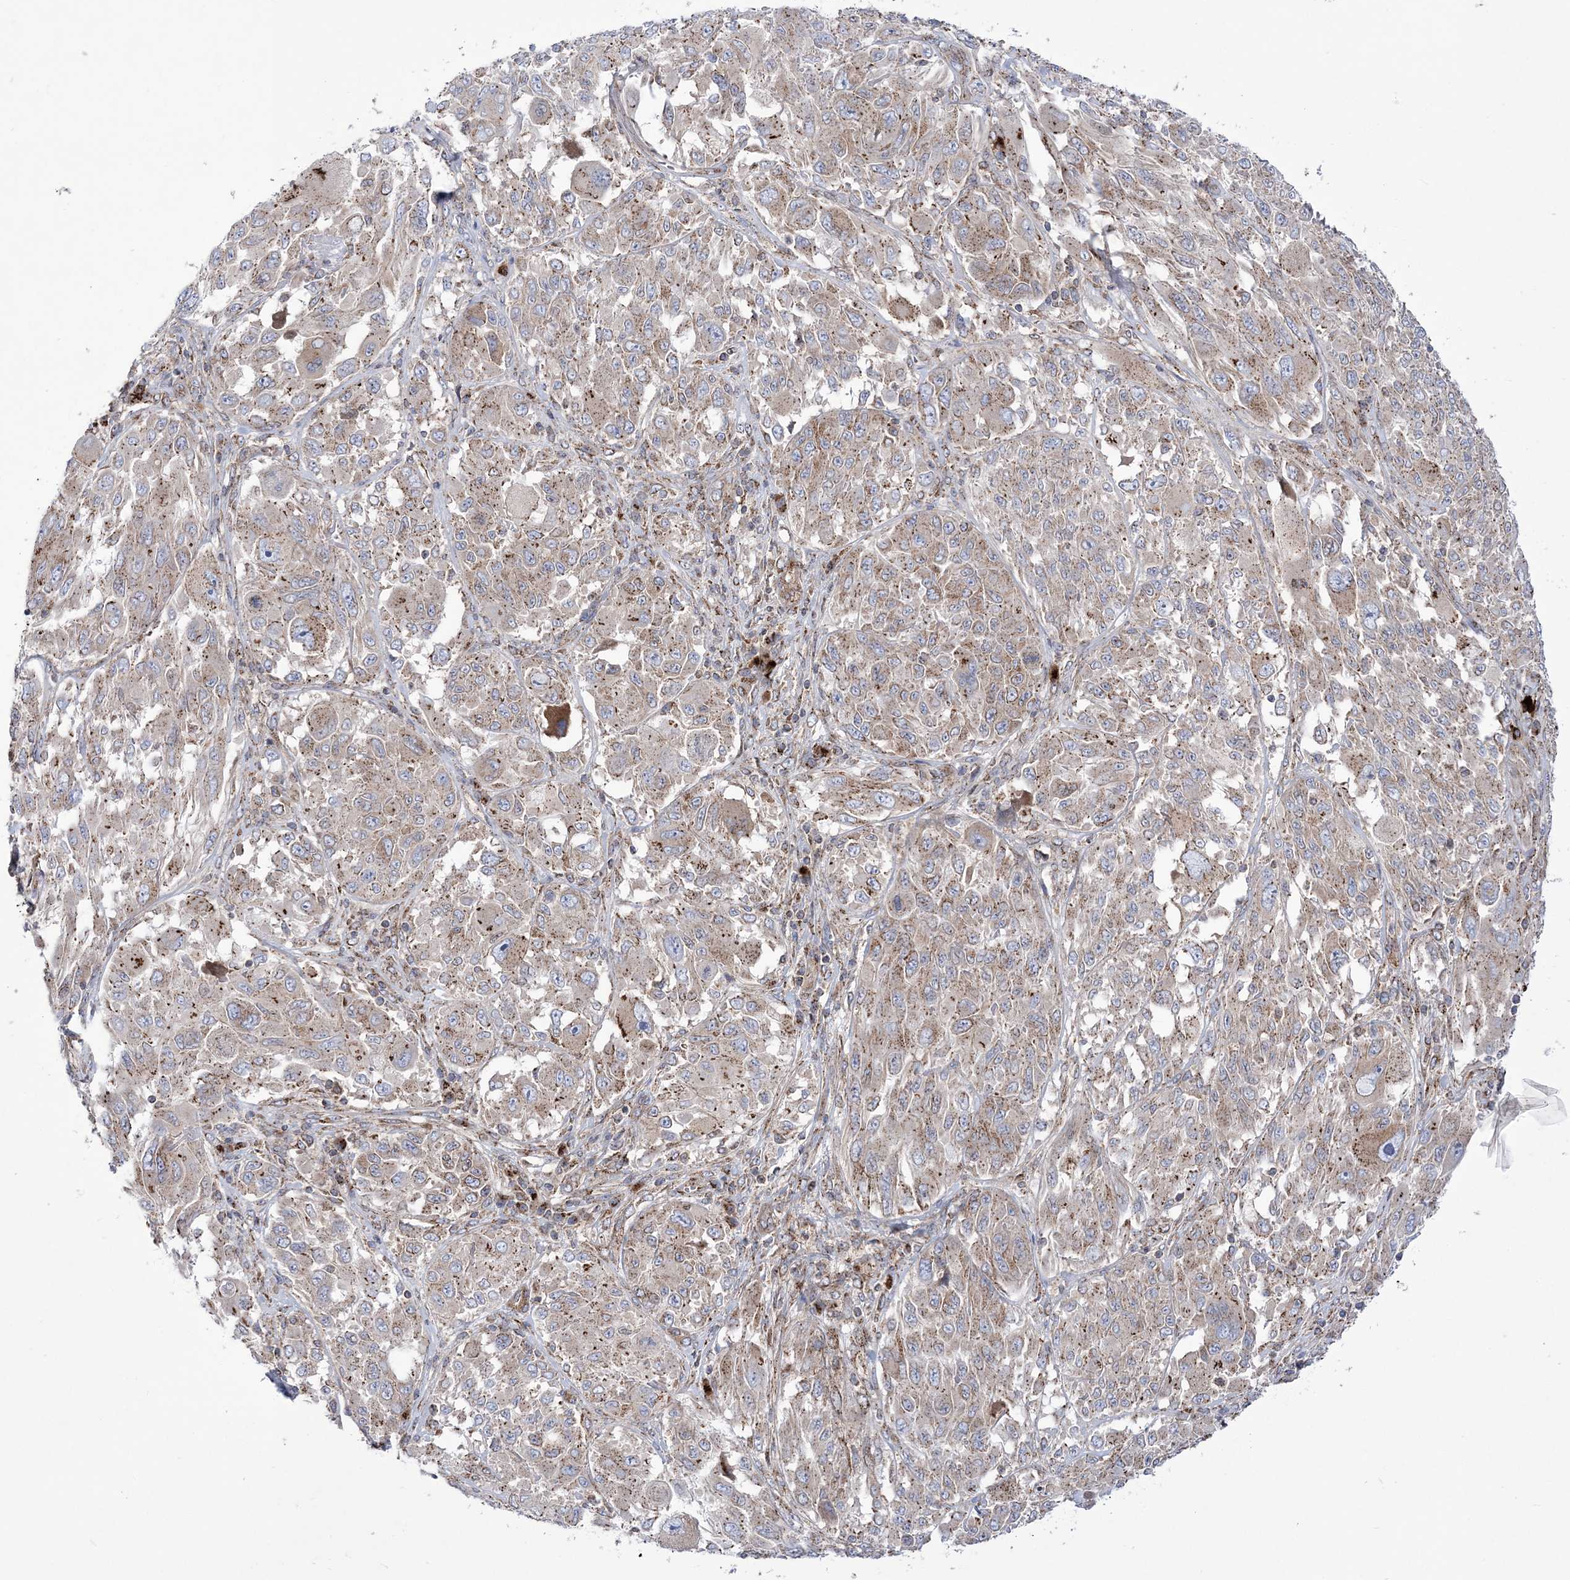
{"staining": {"intensity": "weak", "quantity": ">75%", "location": "cytoplasmic/membranous"}, "tissue": "melanoma", "cell_type": "Tumor cells", "image_type": "cancer", "snomed": [{"axis": "morphology", "description": "Malignant melanoma, NOS"}, {"axis": "topography", "description": "Skin"}], "caption": "Brown immunohistochemical staining in human malignant melanoma shows weak cytoplasmic/membranous expression in approximately >75% of tumor cells. (DAB IHC with brightfield microscopy, high magnification).", "gene": "COPB2", "patient": {"sex": "female", "age": 91}}